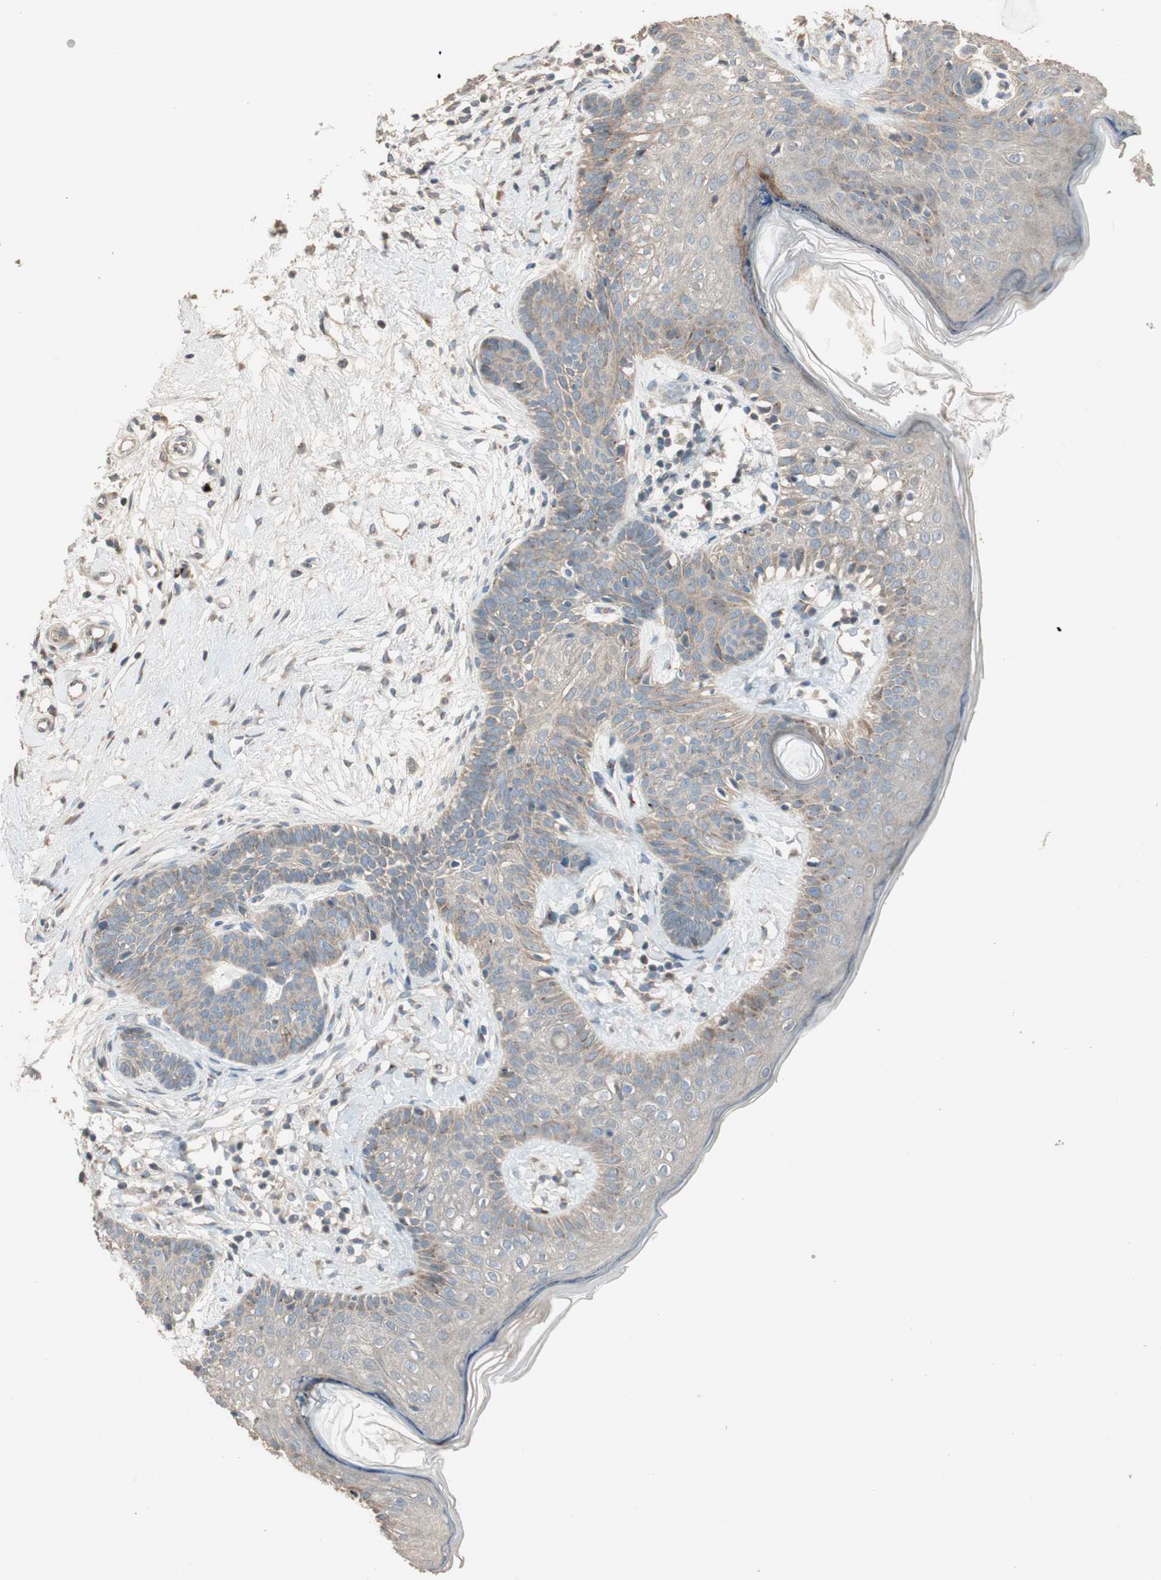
{"staining": {"intensity": "moderate", "quantity": ">75%", "location": "cytoplasmic/membranous"}, "tissue": "skin cancer", "cell_type": "Tumor cells", "image_type": "cancer", "snomed": [{"axis": "morphology", "description": "Developmental malformation"}, {"axis": "morphology", "description": "Basal cell carcinoma"}, {"axis": "topography", "description": "Skin"}], "caption": "Immunohistochemical staining of skin cancer displays moderate cytoplasmic/membranous protein positivity in approximately >75% of tumor cells.", "gene": "RARRES1", "patient": {"sex": "female", "age": 62}}